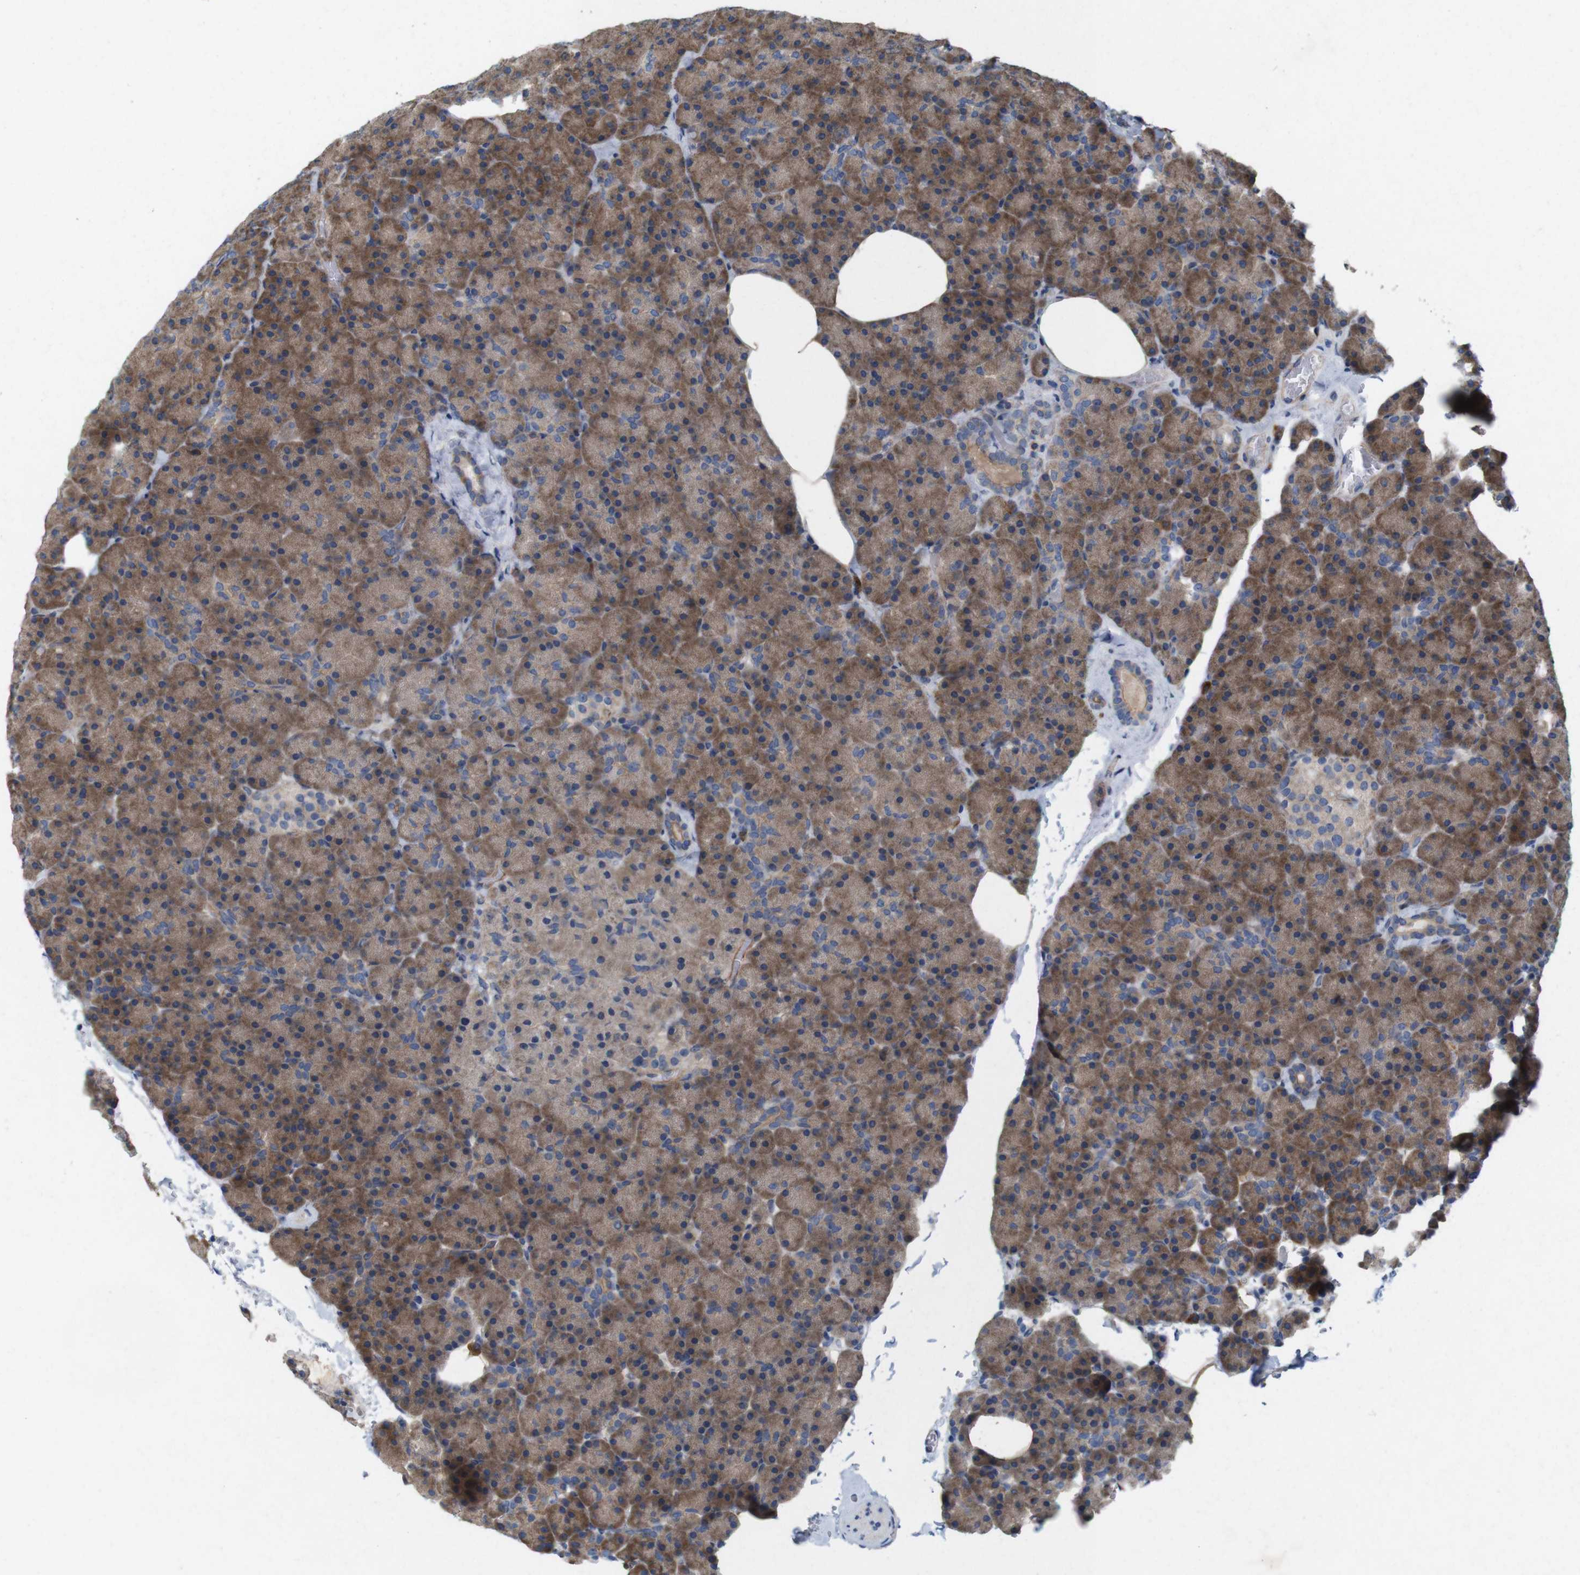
{"staining": {"intensity": "moderate", "quantity": ">75%", "location": "cytoplasmic/membranous"}, "tissue": "pancreas", "cell_type": "Exocrine glandular cells", "image_type": "normal", "snomed": [{"axis": "morphology", "description": "Normal tissue, NOS"}, {"axis": "topography", "description": "Pancreas"}], "caption": "Human pancreas stained with a brown dye reveals moderate cytoplasmic/membranous positive positivity in approximately >75% of exocrine glandular cells.", "gene": "SIGLEC8", "patient": {"sex": "female", "age": 35}}